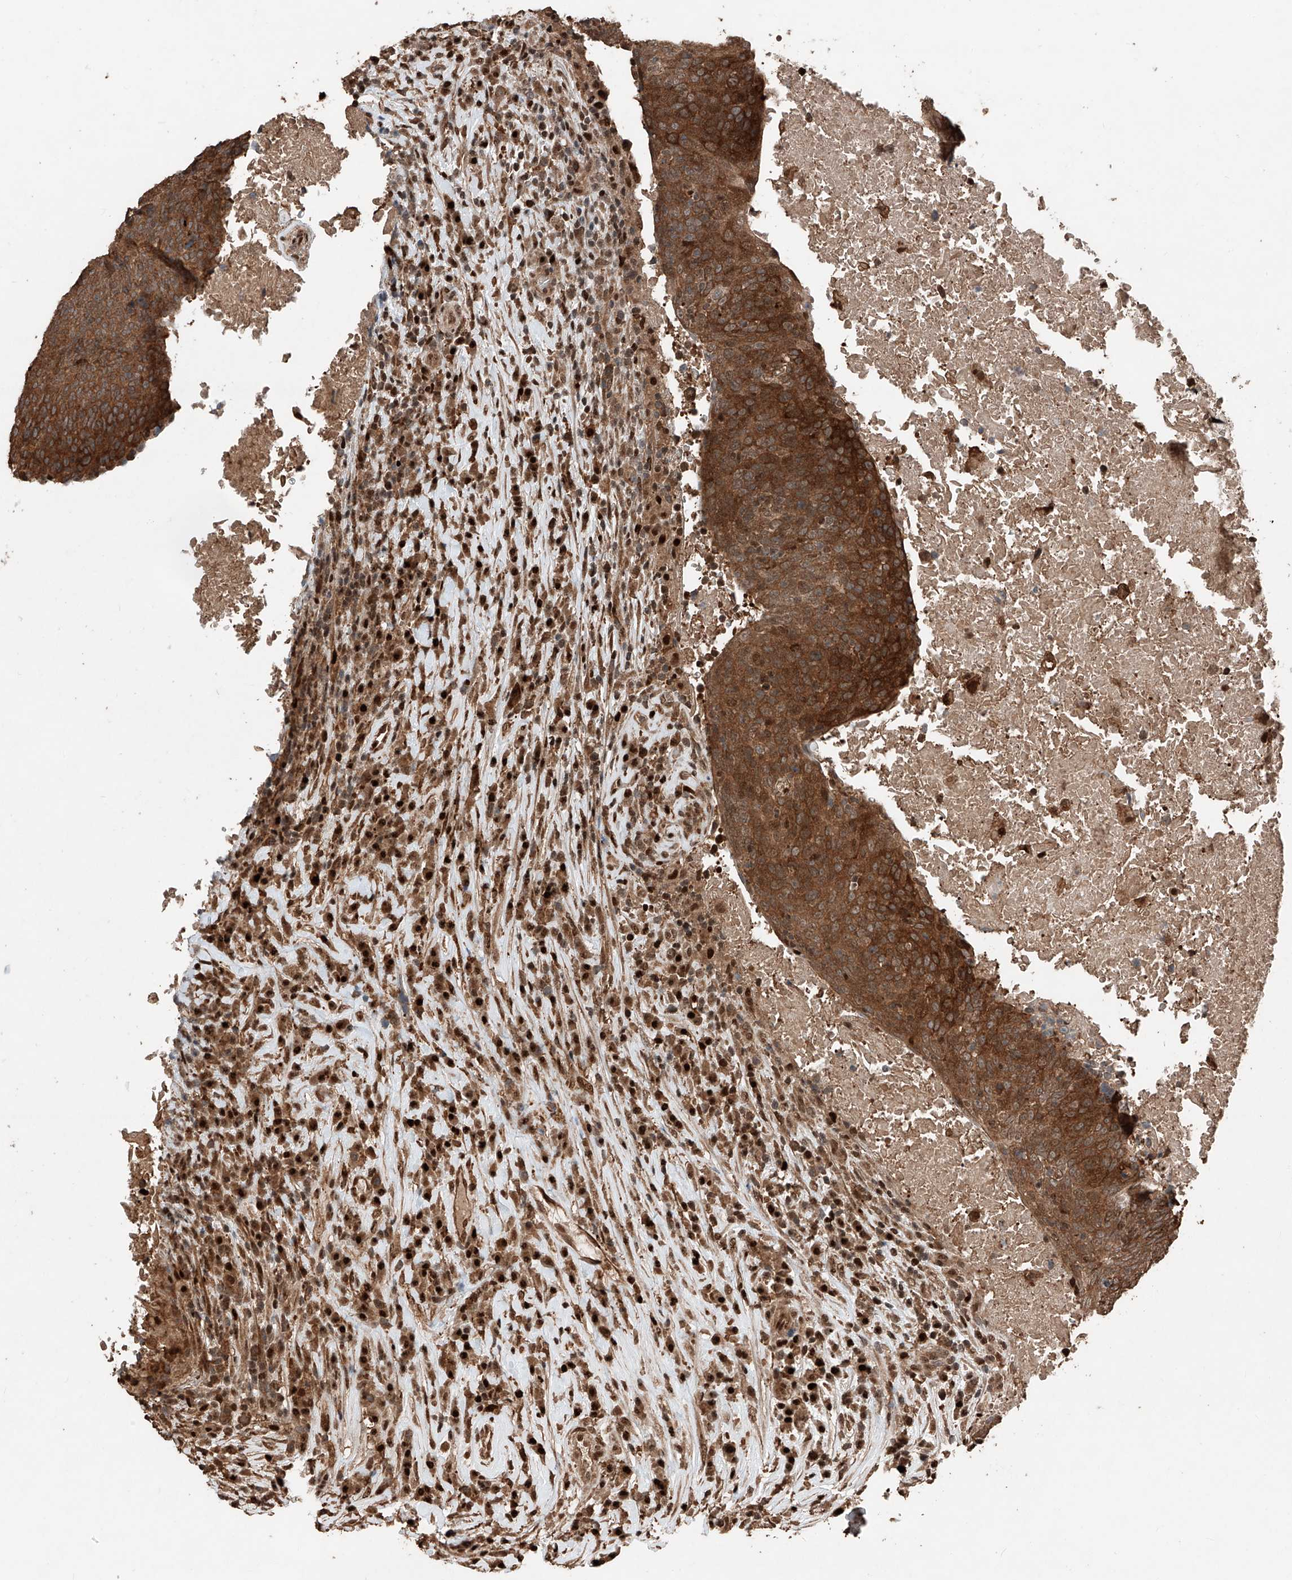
{"staining": {"intensity": "strong", "quantity": ">75%", "location": "cytoplasmic/membranous"}, "tissue": "head and neck cancer", "cell_type": "Tumor cells", "image_type": "cancer", "snomed": [{"axis": "morphology", "description": "Squamous cell carcinoma, NOS"}, {"axis": "morphology", "description": "Squamous cell carcinoma, metastatic, NOS"}, {"axis": "topography", "description": "Lymph node"}, {"axis": "topography", "description": "Head-Neck"}], "caption": "Protein analysis of head and neck cancer tissue exhibits strong cytoplasmic/membranous expression in about >75% of tumor cells.", "gene": "RMND1", "patient": {"sex": "male", "age": 62}}